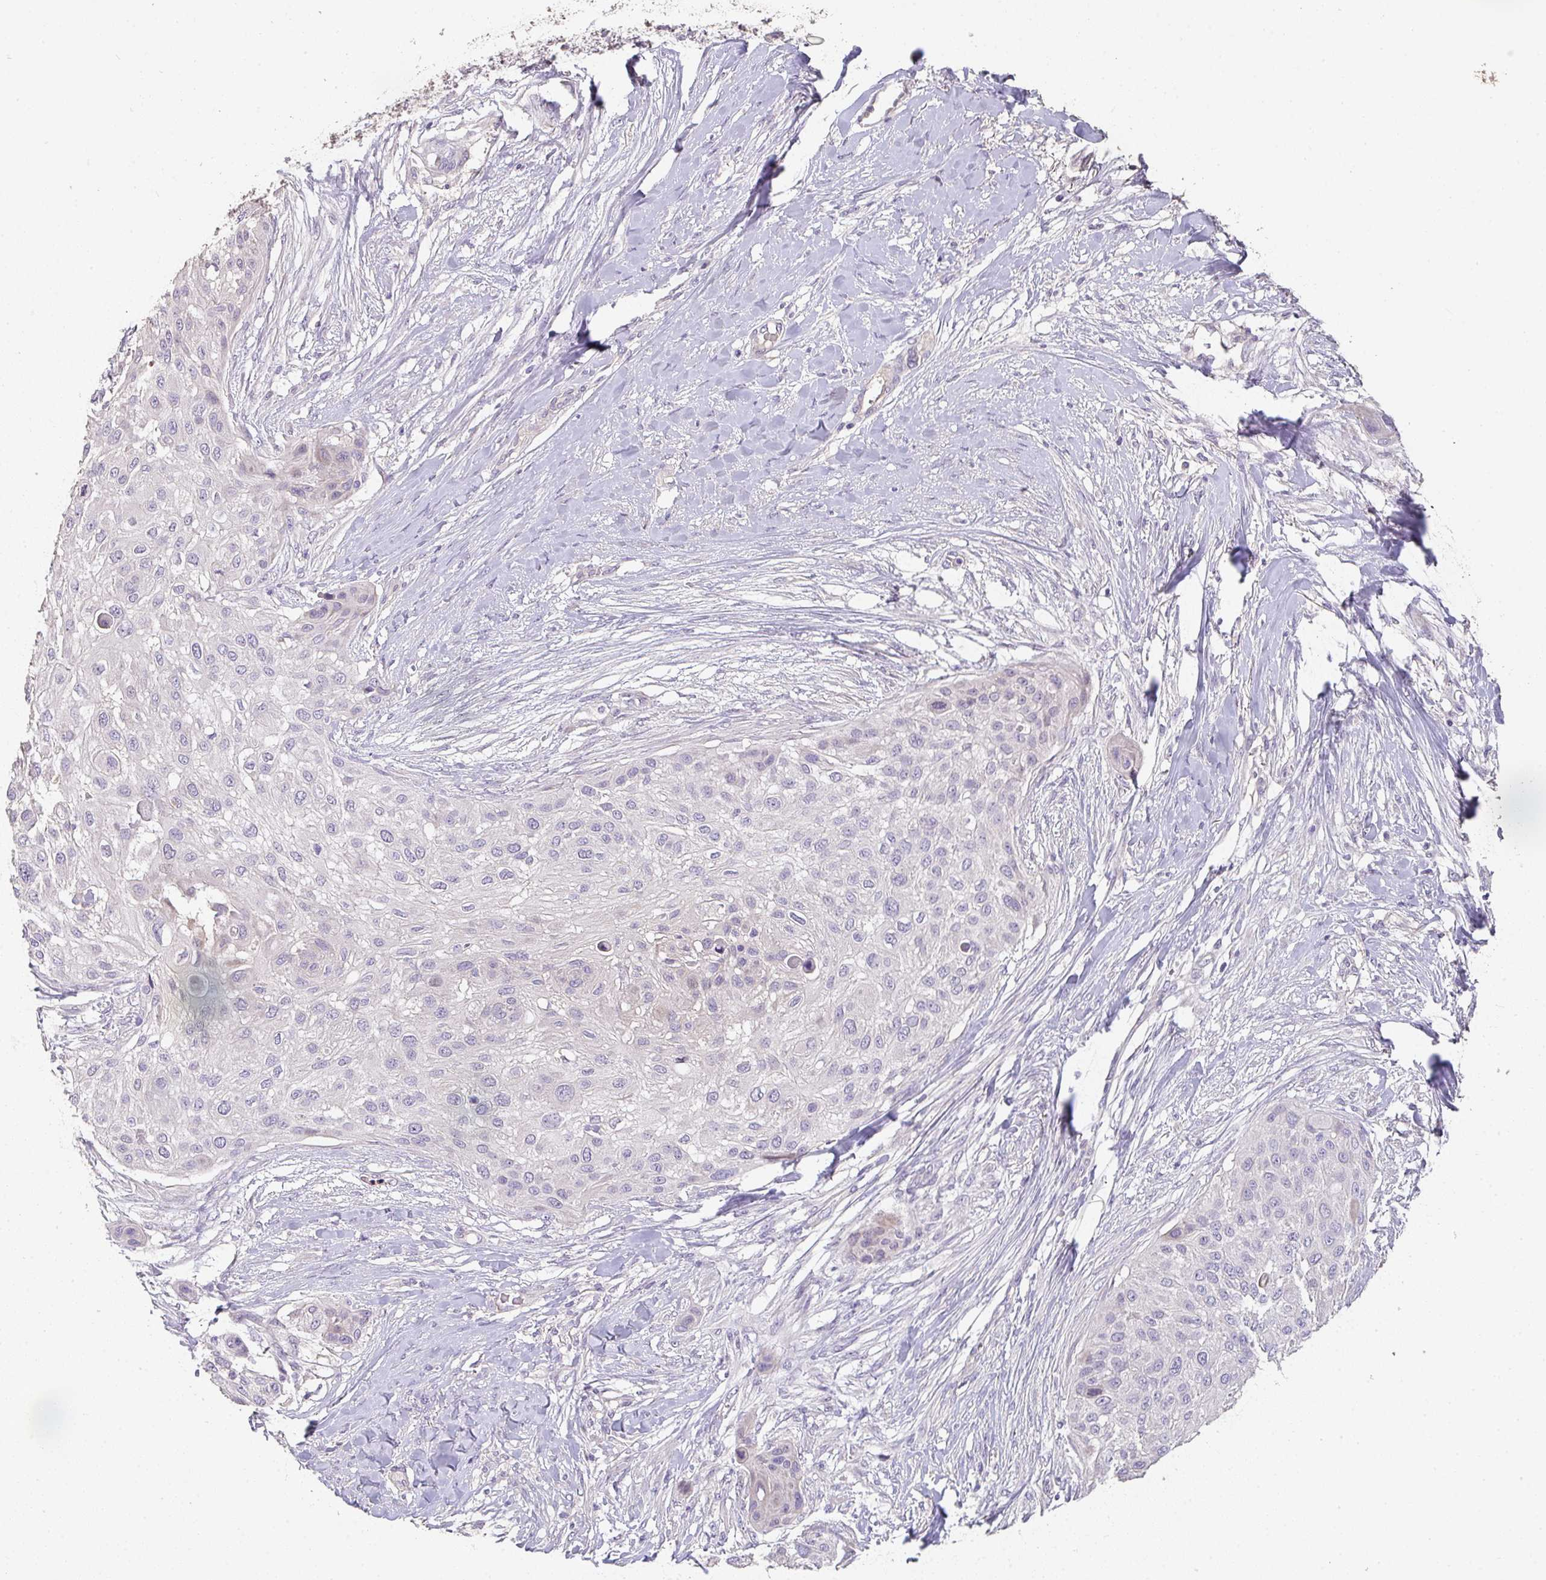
{"staining": {"intensity": "negative", "quantity": "none", "location": "none"}, "tissue": "skin cancer", "cell_type": "Tumor cells", "image_type": "cancer", "snomed": [{"axis": "morphology", "description": "Squamous cell carcinoma, NOS"}, {"axis": "topography", "description": "Skin"}], "caption": "The photomicrograph demonstrates no staining of tumor cells in skin cancer (squamous cell carcinoma).", "gene": "TNFRSF10A", "patient": {"sex": "female", "age": 87}}